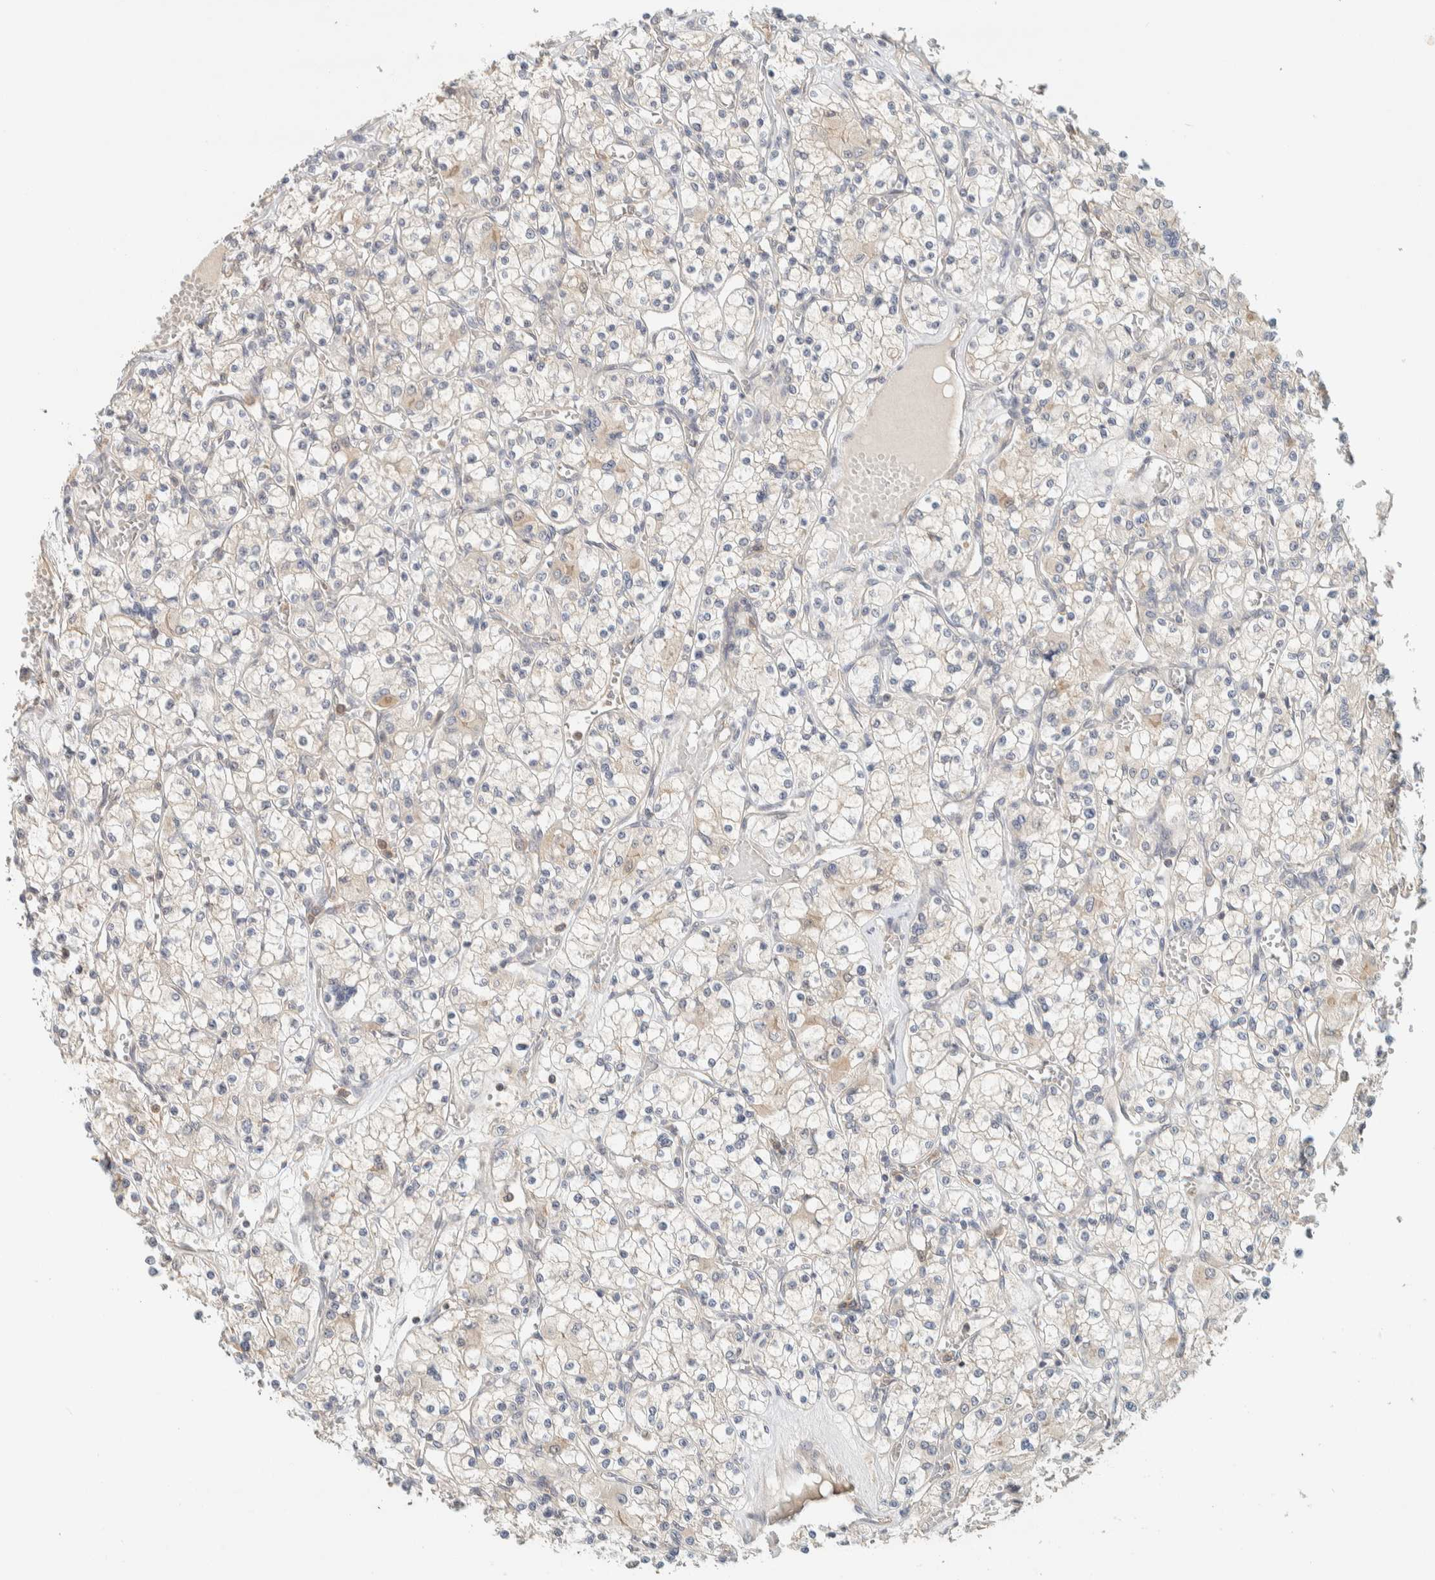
{"staining": {"intensity": "weak", "quantity": "<25%", "location": "cytoplasmic/membranous"}, "tissue": "renal cancer", "cell_type": "Tumor cells", "image_type": "cancer", "snomed": [{"axis": "morphology", "description": "Adenocarcinoma, NOS"}, {"axis": "topography", "description": "Kidney"}], "caption": "A histopathology image of adenocarcinoma (renal) stained for a protein exhibits no brown staining in tumor cells.", "gene": "RAB11FIP1", "patient": {"sex": "female", "age": 59}}